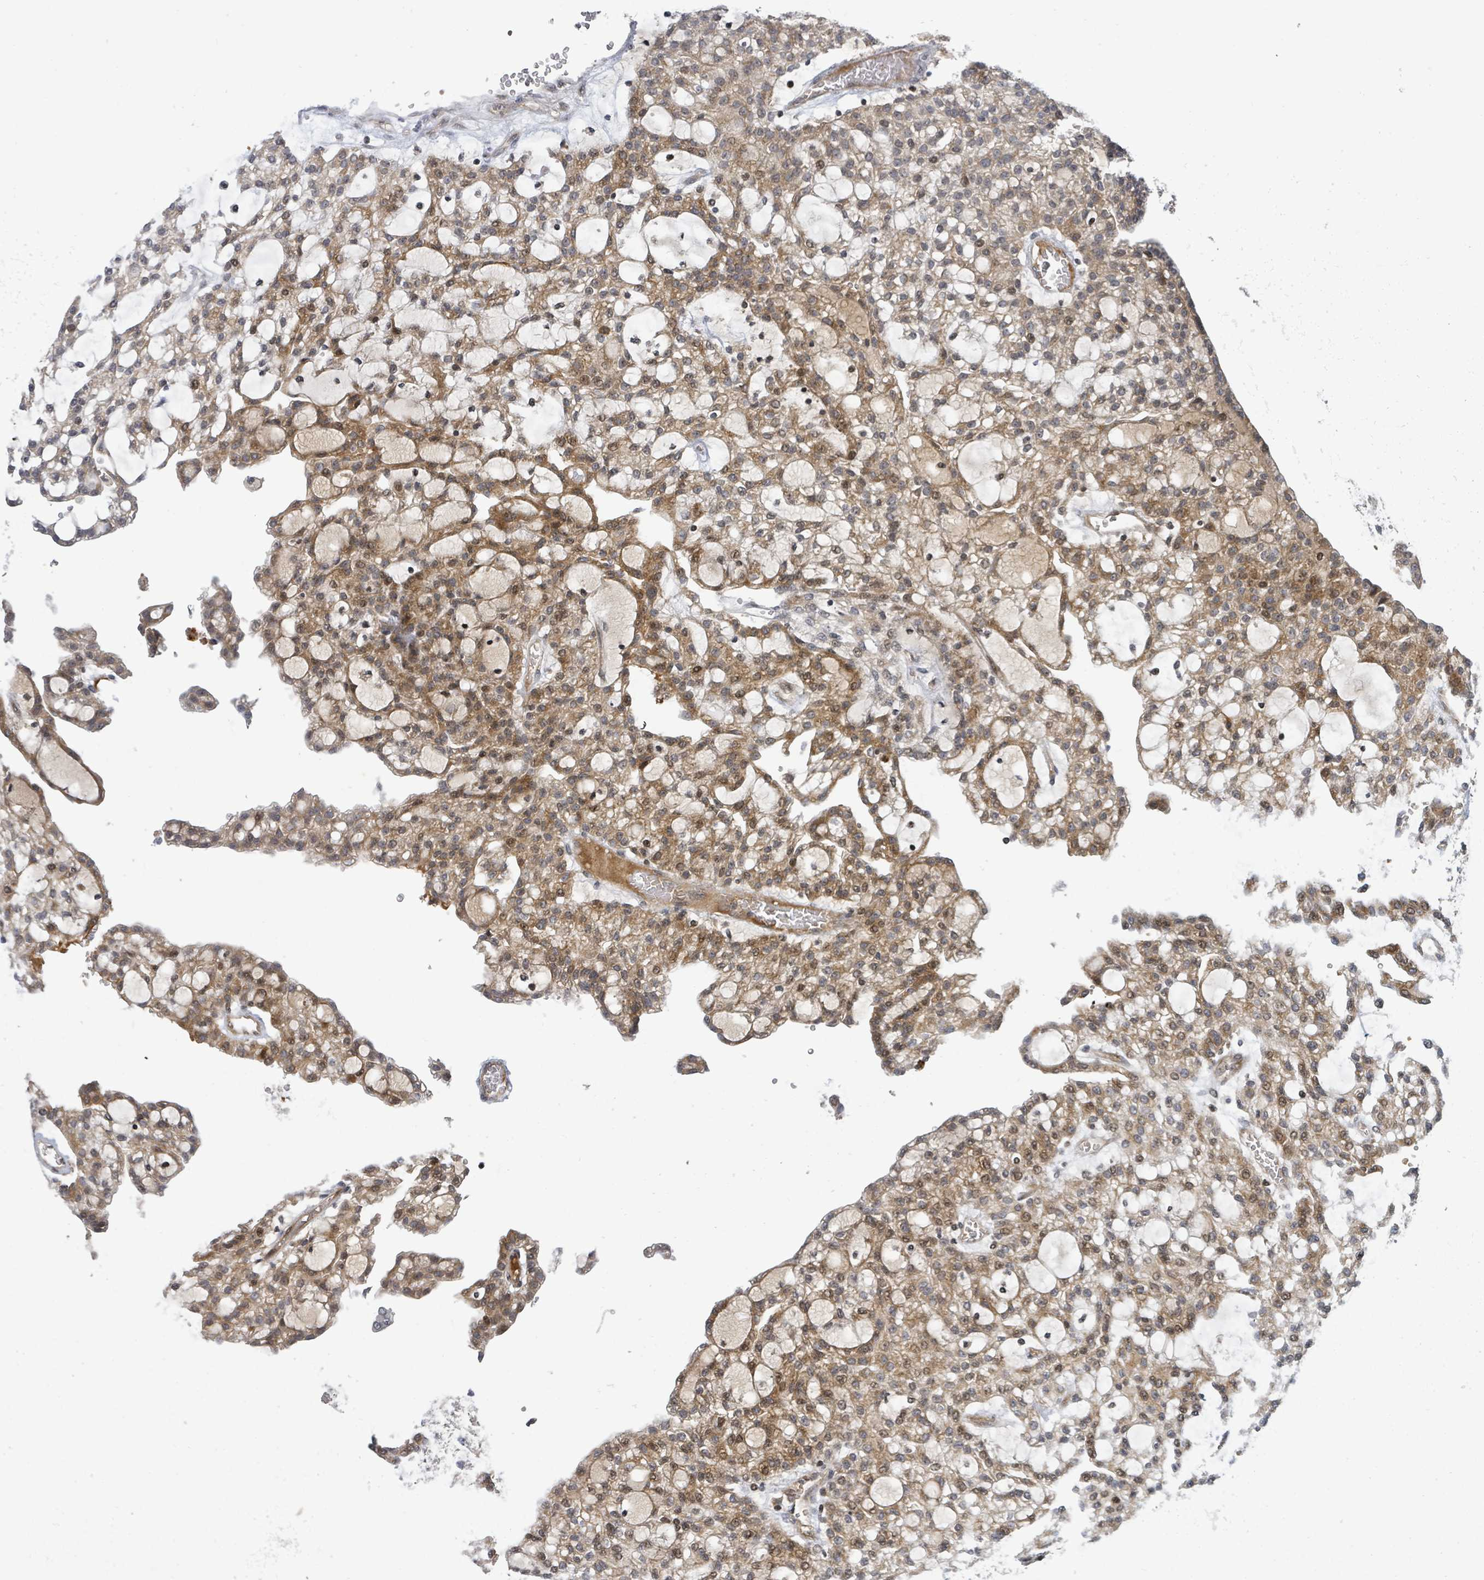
{"staining": {"intensity": "moderate", "quantity": "25%-75%", "location": "cytoplasmic/membranous,nuclear"}, "tissue": "renal cancer", "cell_type": "Tumor cells", "image_type": "cancer", "snomed": [{"axis": "morphology", "description": "Adenocarcinoma, NOS"}, {"axis": "topography", "description": "Kidney"}], "caption": "About 25%-75% of tumor cells in human adenocarcinoma (renal) demonstrate moderate cytoplasmic/membranous and nuclear protein staining as visualized by brown immunohistochemical staining.", "gene": "ITGA11", "patient": {"sex": "male", "age": 63}}